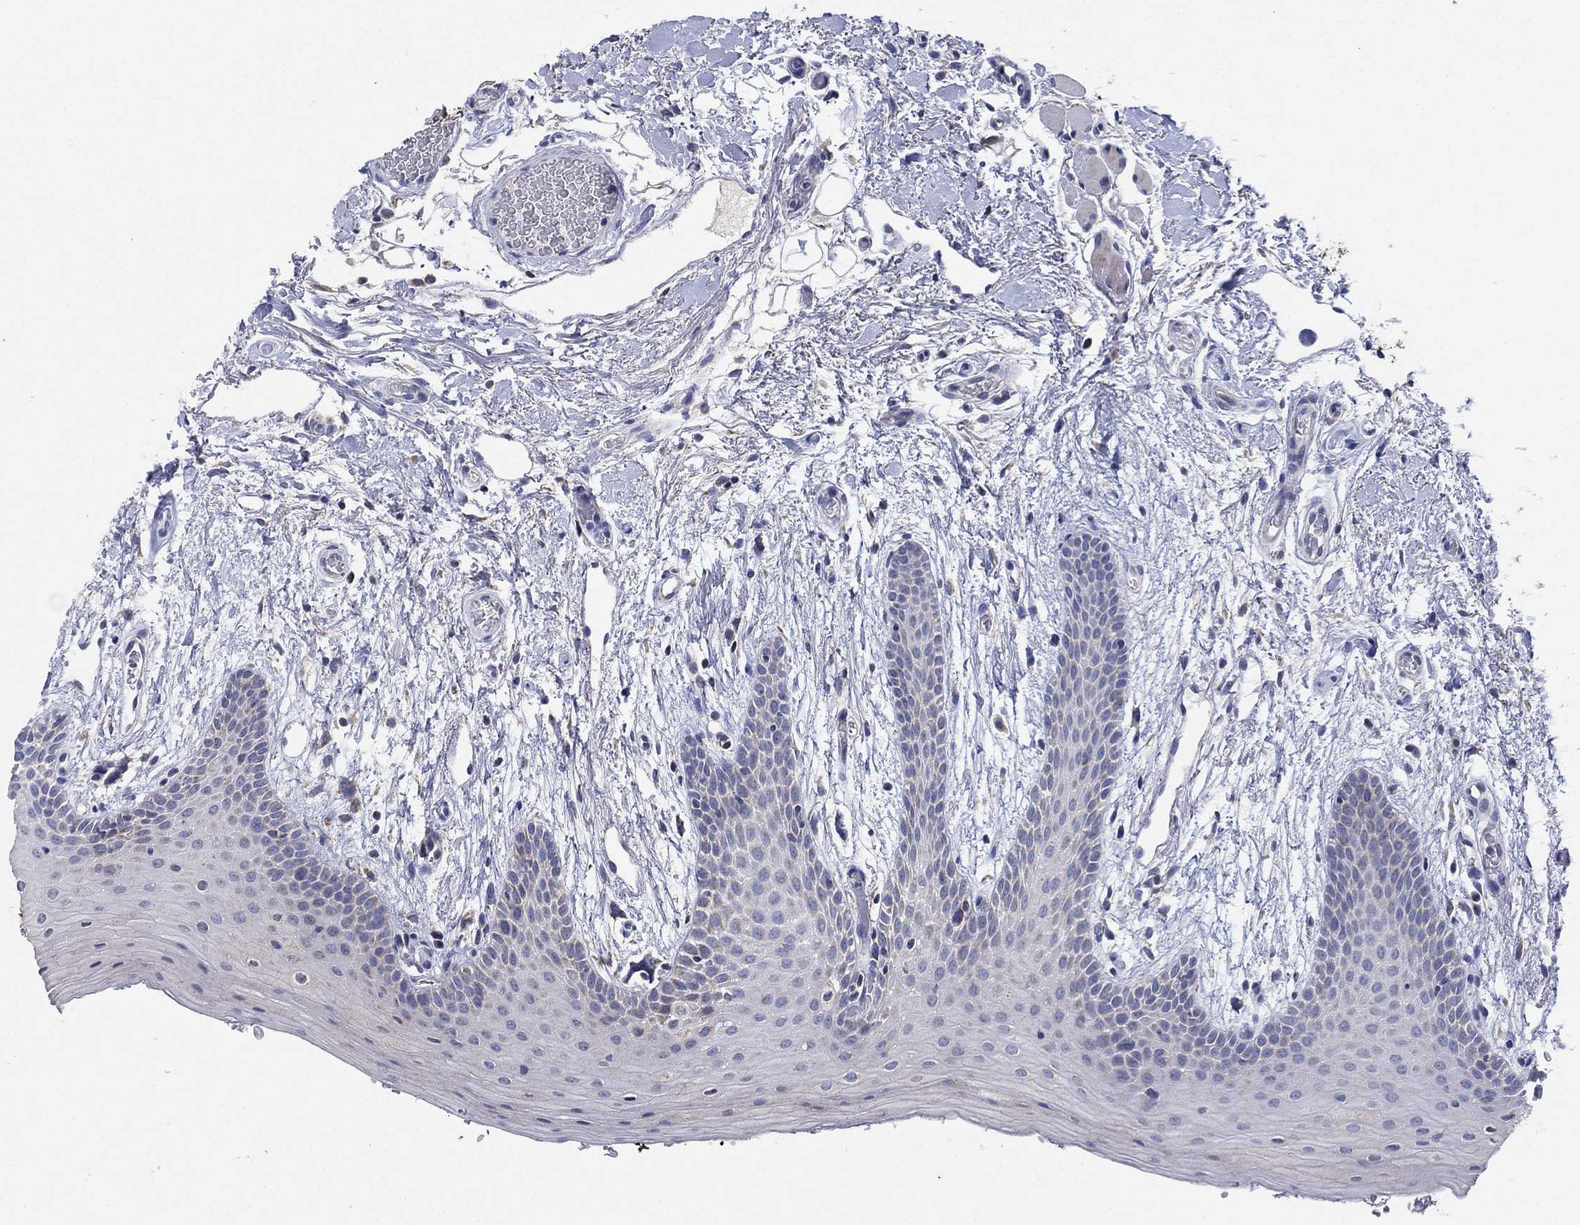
{"staining": {"intensity": "negative", "quantity": "none", "location": "none"}, "tissue": "oral mucosa", "cell_type": "Squamous epithelial cells", "image_type": "normal", "snomed": [{"axis": "morphology", "description": "Normal tissue, NOS"}, {"axis": "topography", "description": "Oral tissue"}, {"axis": "topography", "description": "Tounge, NOS"}], "caption": "Normal oral mucosa was stained to show a protein in brown. There is no significant positivity in squamous epithelial cells. Brightfield microscopy of IHC stained with DAB (brown) and hematoxylin (blue), captured at high magnification.", "gene": "C9orf85", "patient": {"sex": "female", "age": 86}}